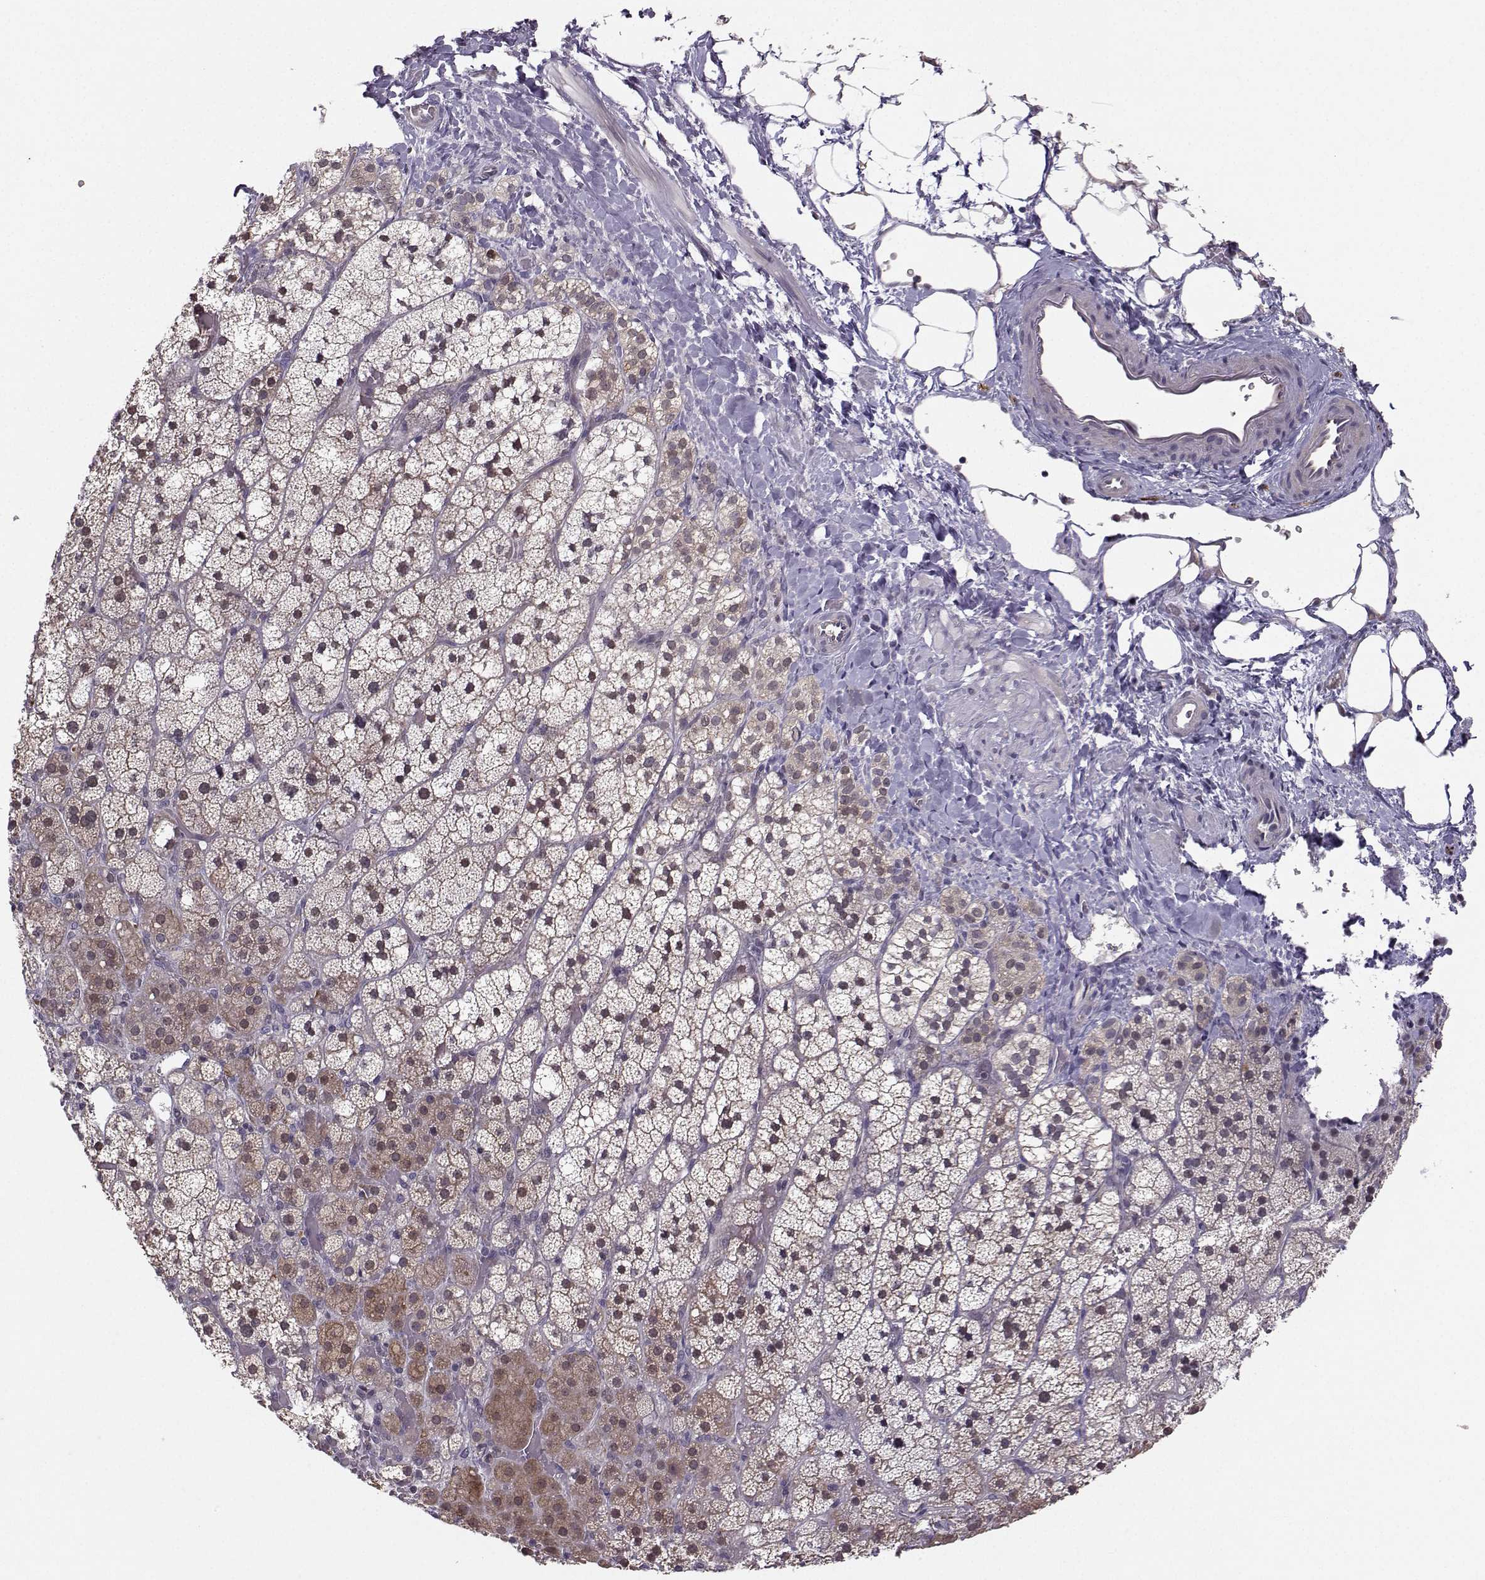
{"staining": {"intensity": "weak", "quantity": "25%-75%", "location": "cytoplasmic/membranous,nuclear"}, "tissue": "adrenal gland", "cell_type": "Glandular cells", "image_type": "normal", "snomed": [{"axis": "morphology", "description": "Normal tissue, NOS"}, {"axis": "topography", "description": "Adrenal gland"}], "caption": "Benign adrenal gland demonstrates weak cytoplasmic/membranous,nuclear expression in about 25%-75% of glandular cells The protein is stained brown, and the nuclei are stained in blue (DAB IHC with brightfield microscopy, high magnification)..", "gene": "PKP2", "patient": {"sex": "male", "age": 53}}